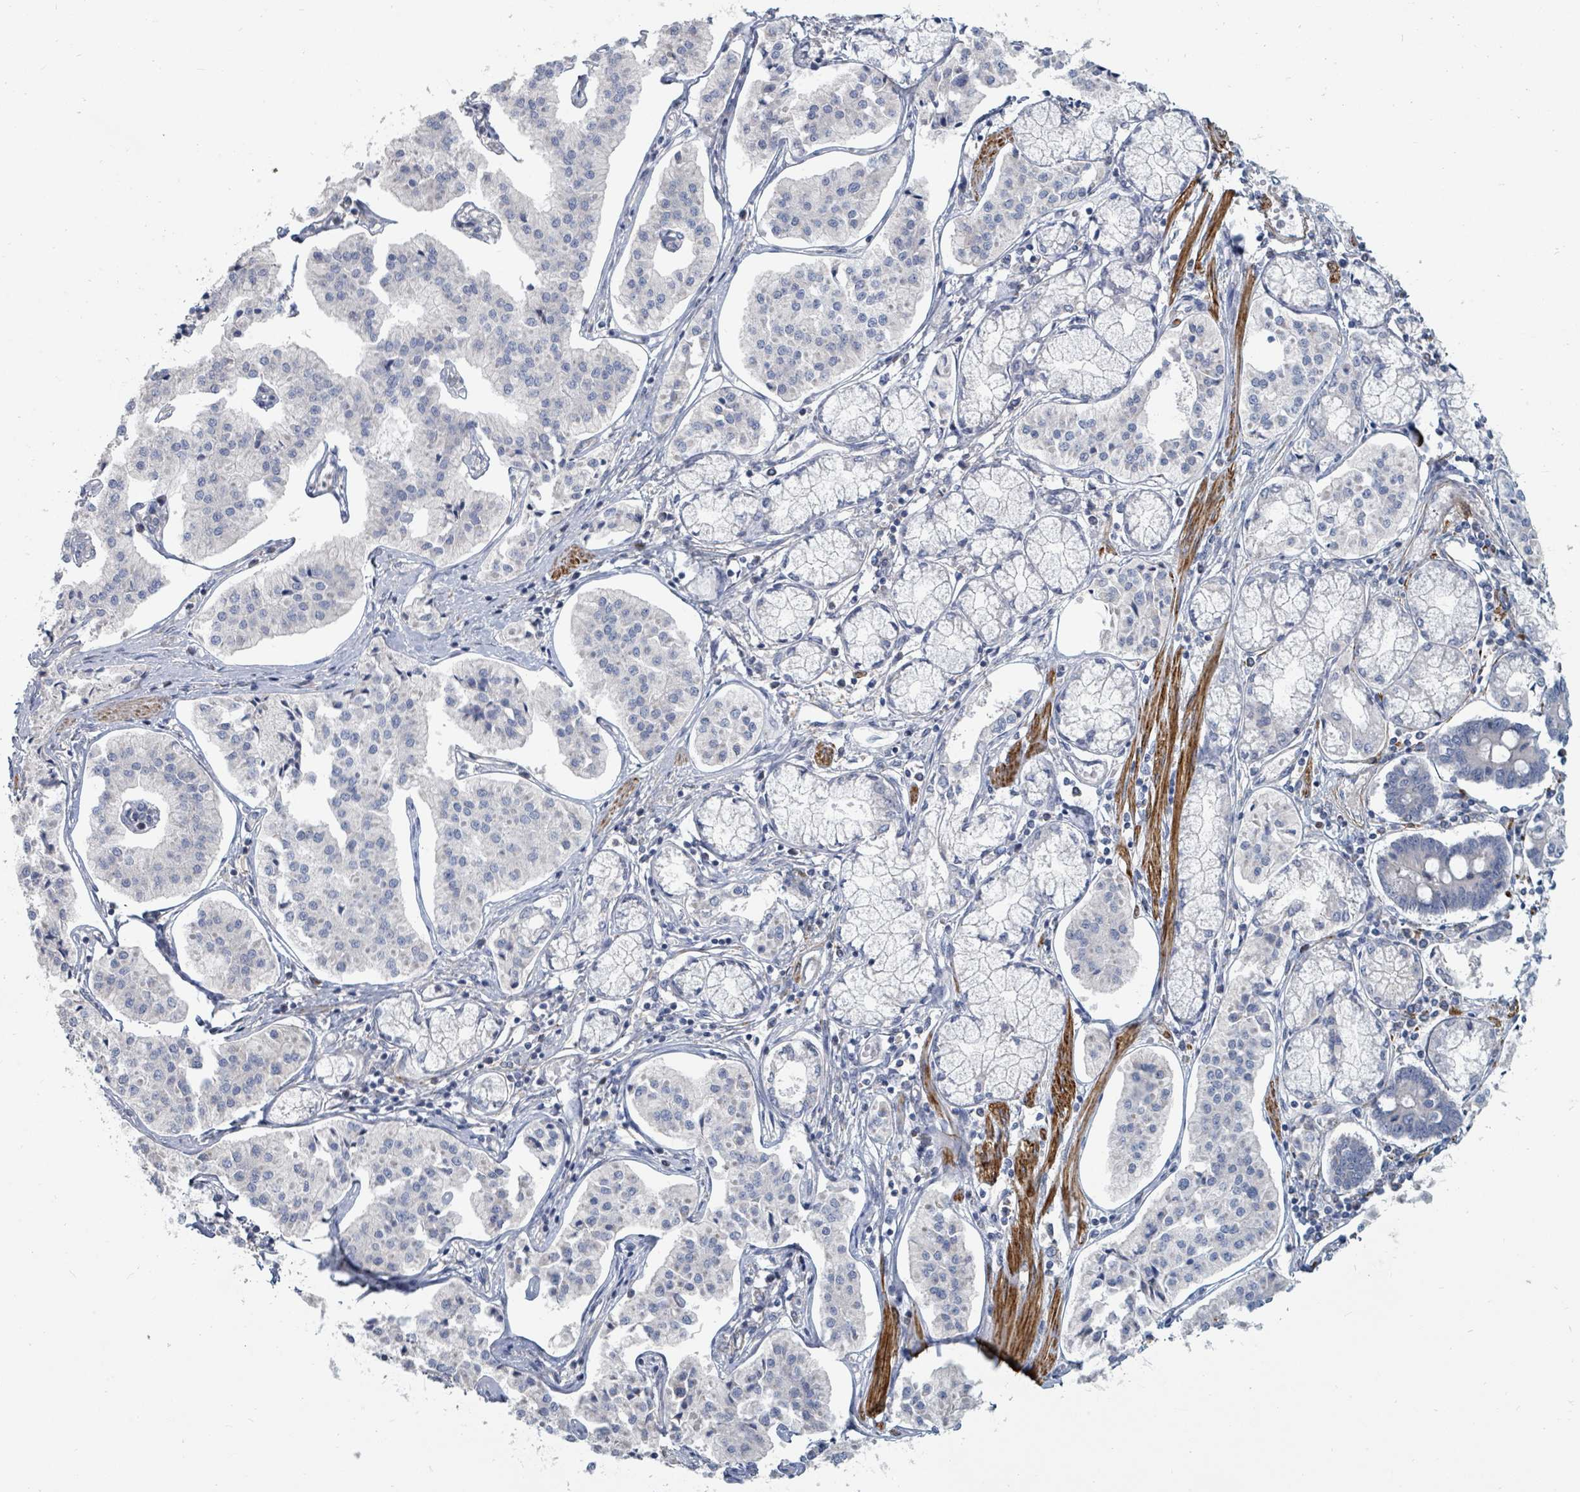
{"staining": {"intensity": "negative", "quantity": "none", "location": "none"}, "tissue": "pancreatic cancer", "cell_type": "Tumor cells", "image_type": "cancer", "snomed": [{"axis": "morphology", "description": "Adenocarcinoma, NOS"}, {"axis": "topography", "description": "Pancreas"}], "caption": "DAB (3,3'-diaminobenzidine) immunohistochemical staining of pancreatic cancer exhibits no significant expression in tumor cells.", "gene": "ARGFX", "patient": {"sex": "female", "age": 50}}